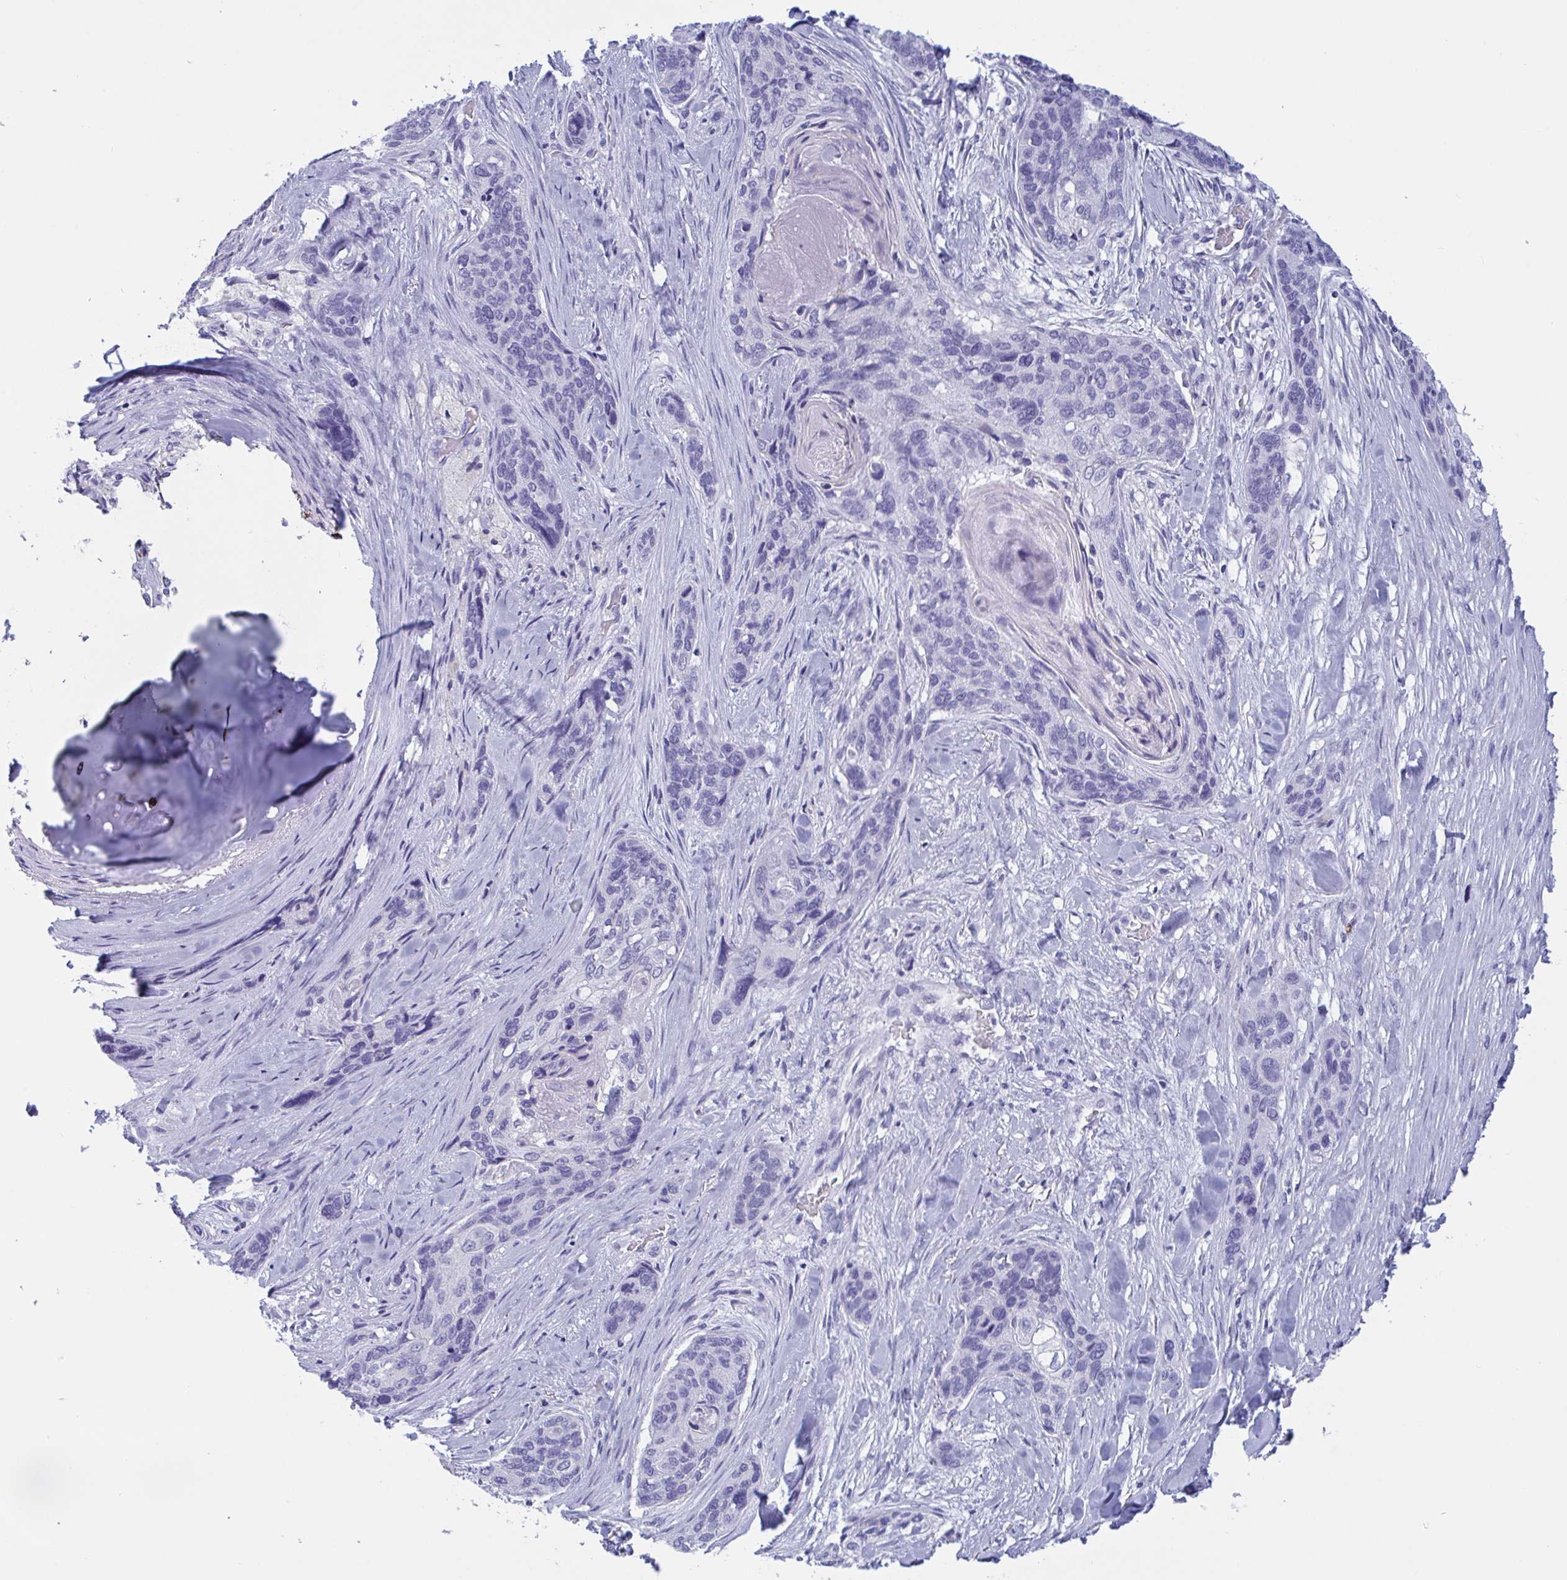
{"staining": {"intensity": "negative", "quantity": "none", "location": "none"}, "tissue": "lung cancer", "cell_type": "Tumor cells", "image_type": "cancer", "snomed": [{"axis": "morphology", "description": "Squamous cell carcinoma, NOS"}, {"axis": "morphology", "description": "Squamous cell carcinoma, metastatic, NOS"}, {"axis": "topography", "description": "Lymph node"}, {"axis": "topography", "description": "Lung"}], "caption": "High power microscopy micrograph of an immunohistochemistry photomicrograph of lung metastatic squamous cell carcinoma, revealing no significant staining in tumor cells. (Immunohistochemistry, brightfield microscopy, high magnification).", "gene": "OXLD1", "patient": {"sex": "male", "age": 41}}